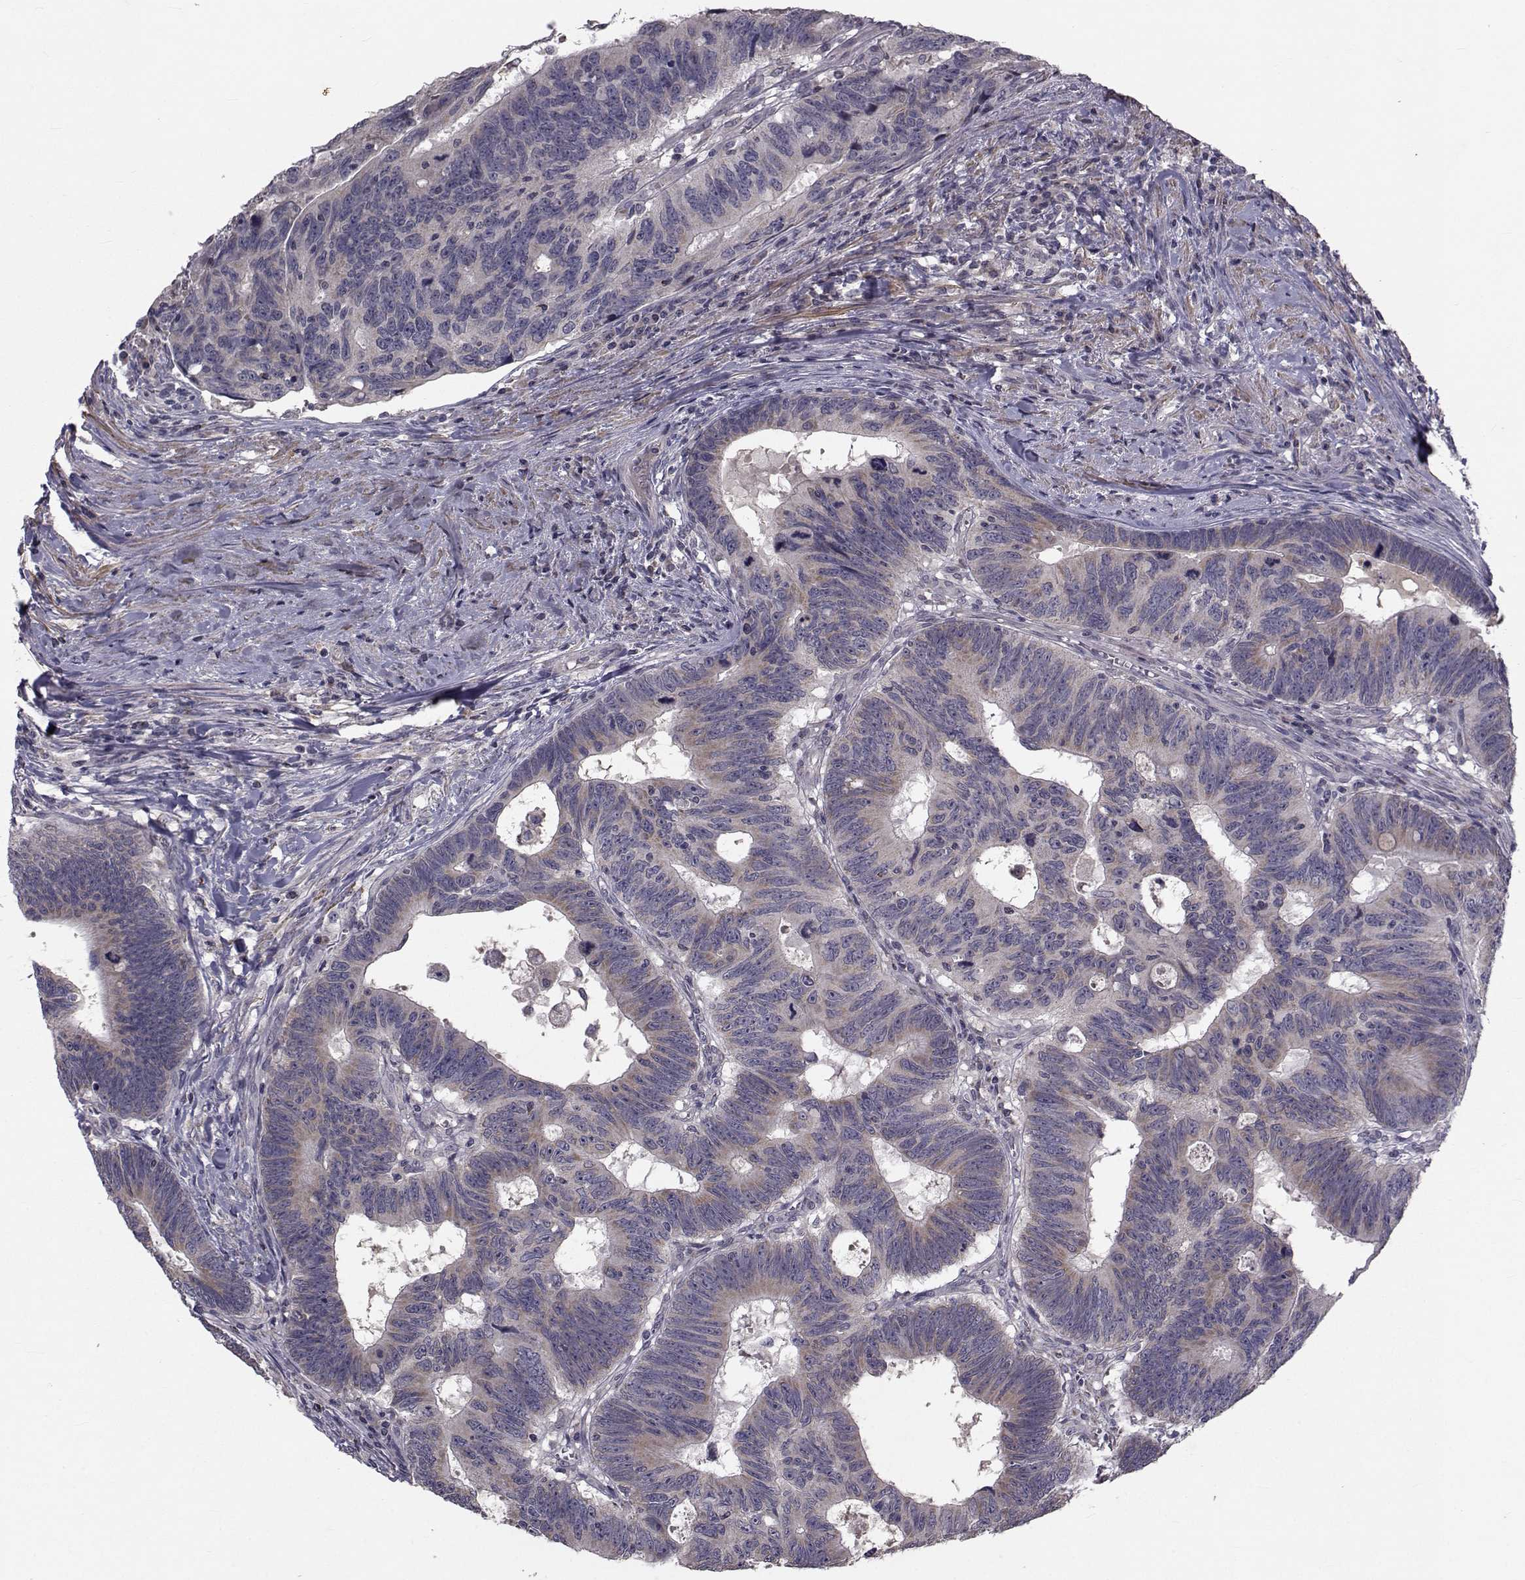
{"staining": {"intensity": "weak", "quantity": "25%-75%", "location": "cytoplasmic/membranous"}, "tissue": "colorectal cancer", "cell_type": "Tumor cells", "image_type": "cancer", "snomed": [{"axis": "morphology", "description": "Adenocarcinoma, NOS"}, {"axis": "topography", "description": "Colon"}], "caption": "Colorectal cancer stained with a brown dye shows weak cytoplasmic/membranous positive expression in about 25%-75% of tumor cells.", "gene": "FDXR", "patient": {"sex": "female", "age": 77}}